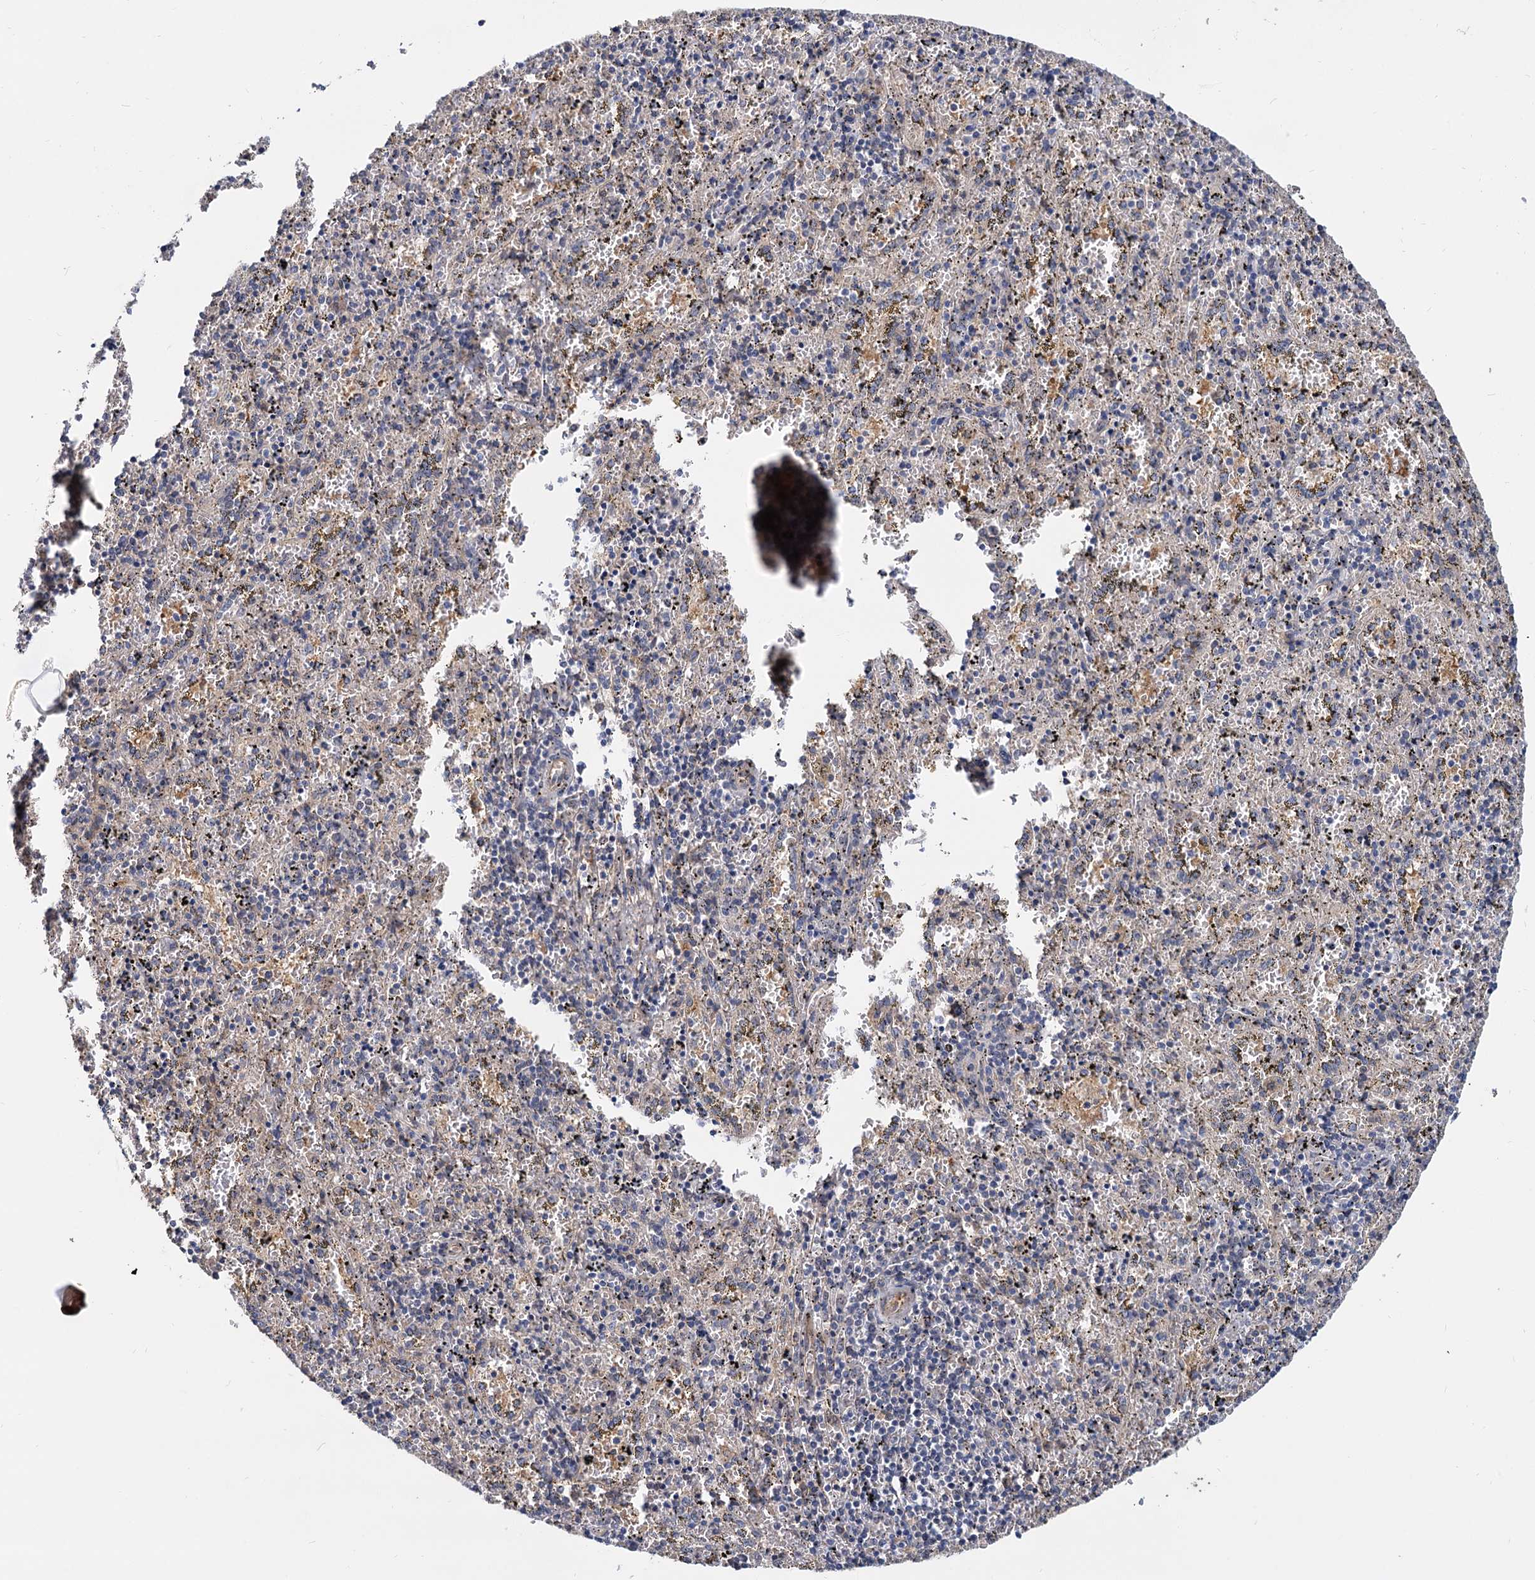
{"staining": {"intensity": "negative", "quantity": "none", "location": "none"}, "tissue": "spleen", "cell_type": "Cells in red pulp", "image_type": "normal", "snomed": [{"axis": "morphology", "description": "Normal tissue, NOS"}, {"axis": "topography", "description": "Spleen"}], "caption": "Immunohistochemistry photomicrograph of benign spleen: human spleen stained with DAB exhibits no significant protein staining in cells in red pulp.", "gene": "SNX15", "patient": {"sex": "male", "age": 11}}